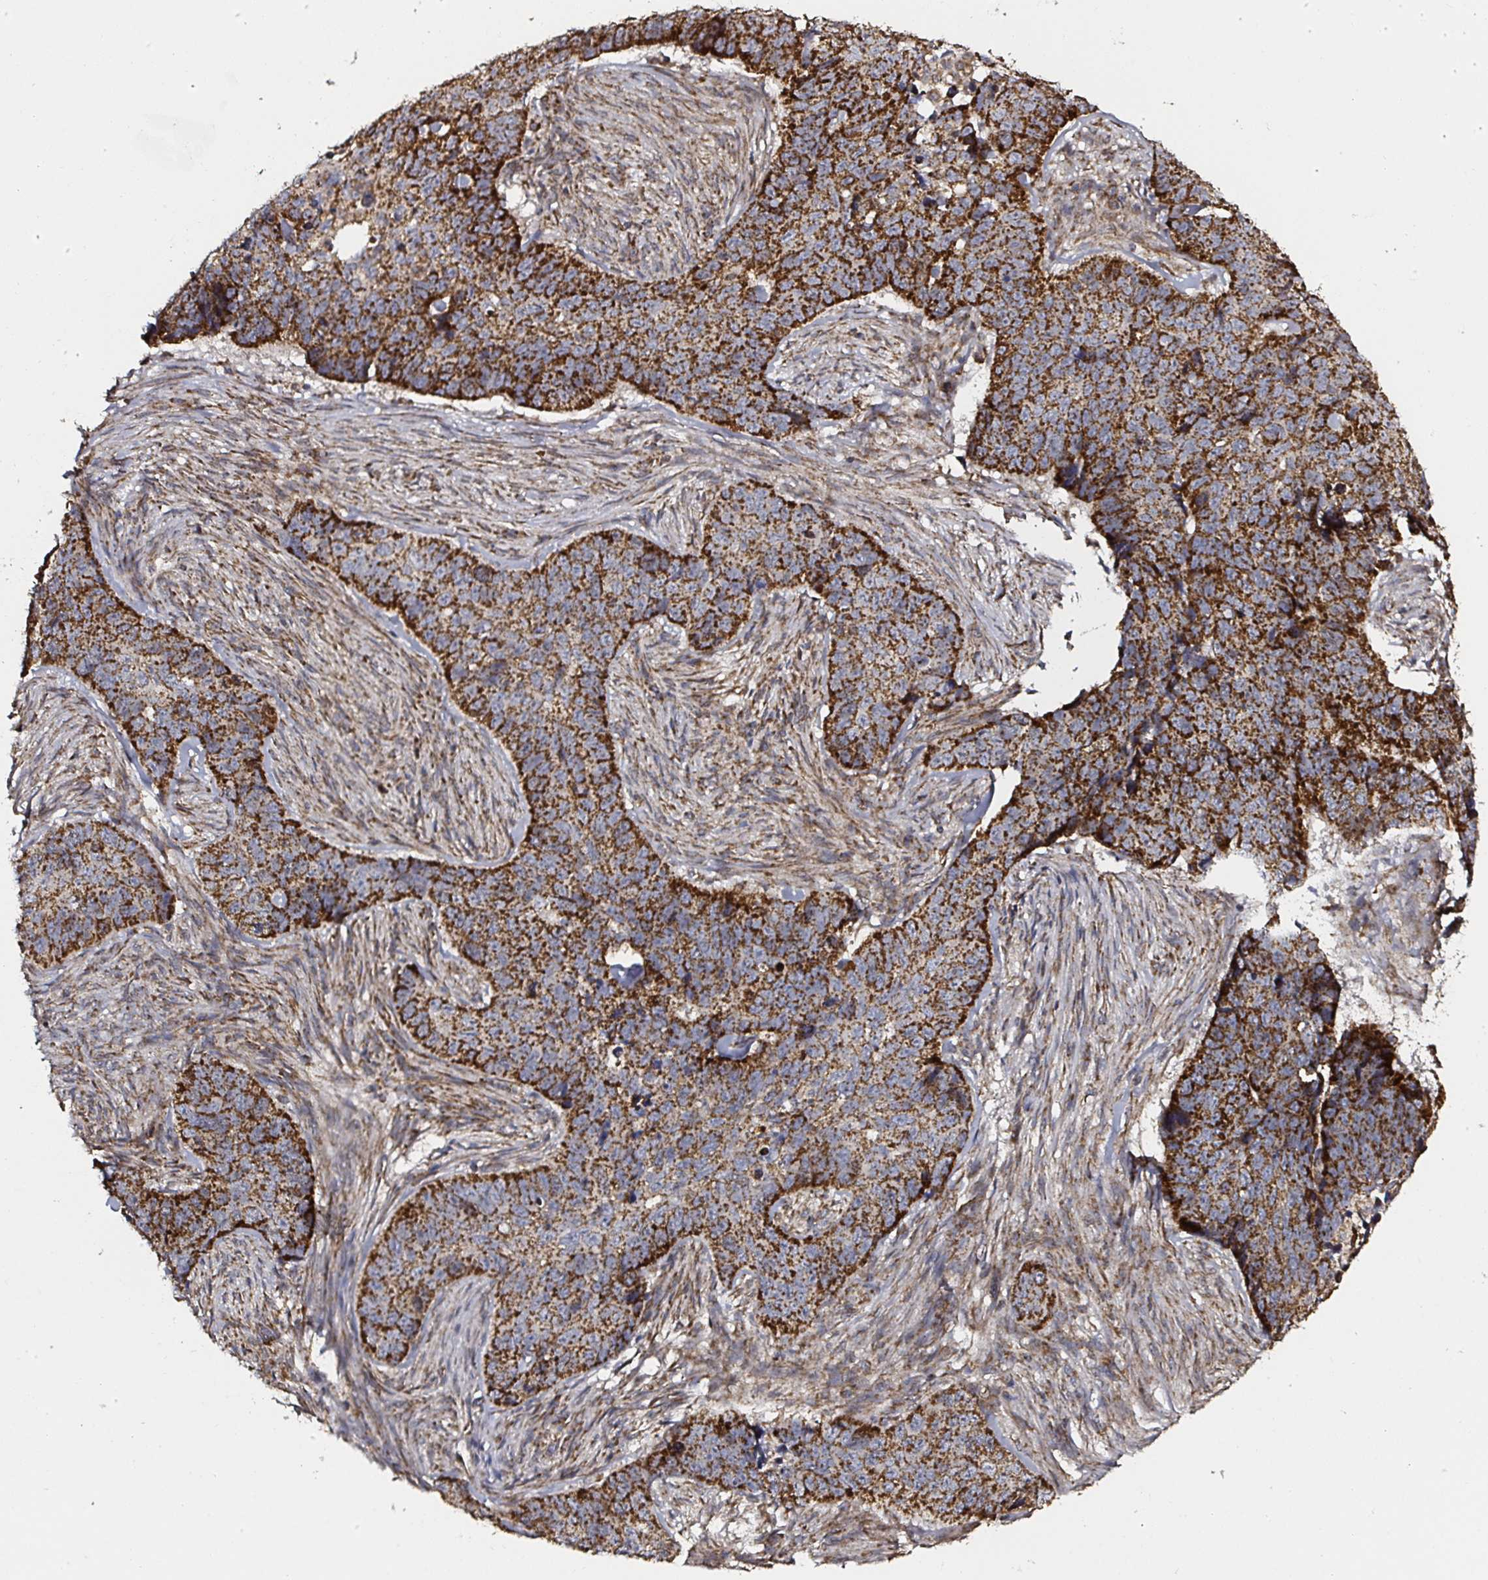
{"staining": {"intensity": "strong", "quantity": ">75%", "location": "cytoplasmic/membranous"}, "tissue": "skin cancer", "cell_type": "Tumor cells", "image_type": "cancer", "snomed": [{"axis": "morphology", "description": "Basal cell carcinoma"}, {"axis": "topography", "description": "Skin"}], "caption": "Basal cell carcinoma (skin) stained for a protein displays strong cytoplasmic/membranous positivity in tumor cells. The staining was performed using DAB, with brown indicating positive protein expression. Nuclei are stained blue with hematoxylin.", "gene": "ATAD3B", "patient": {"sex": "female", "age": 82}}